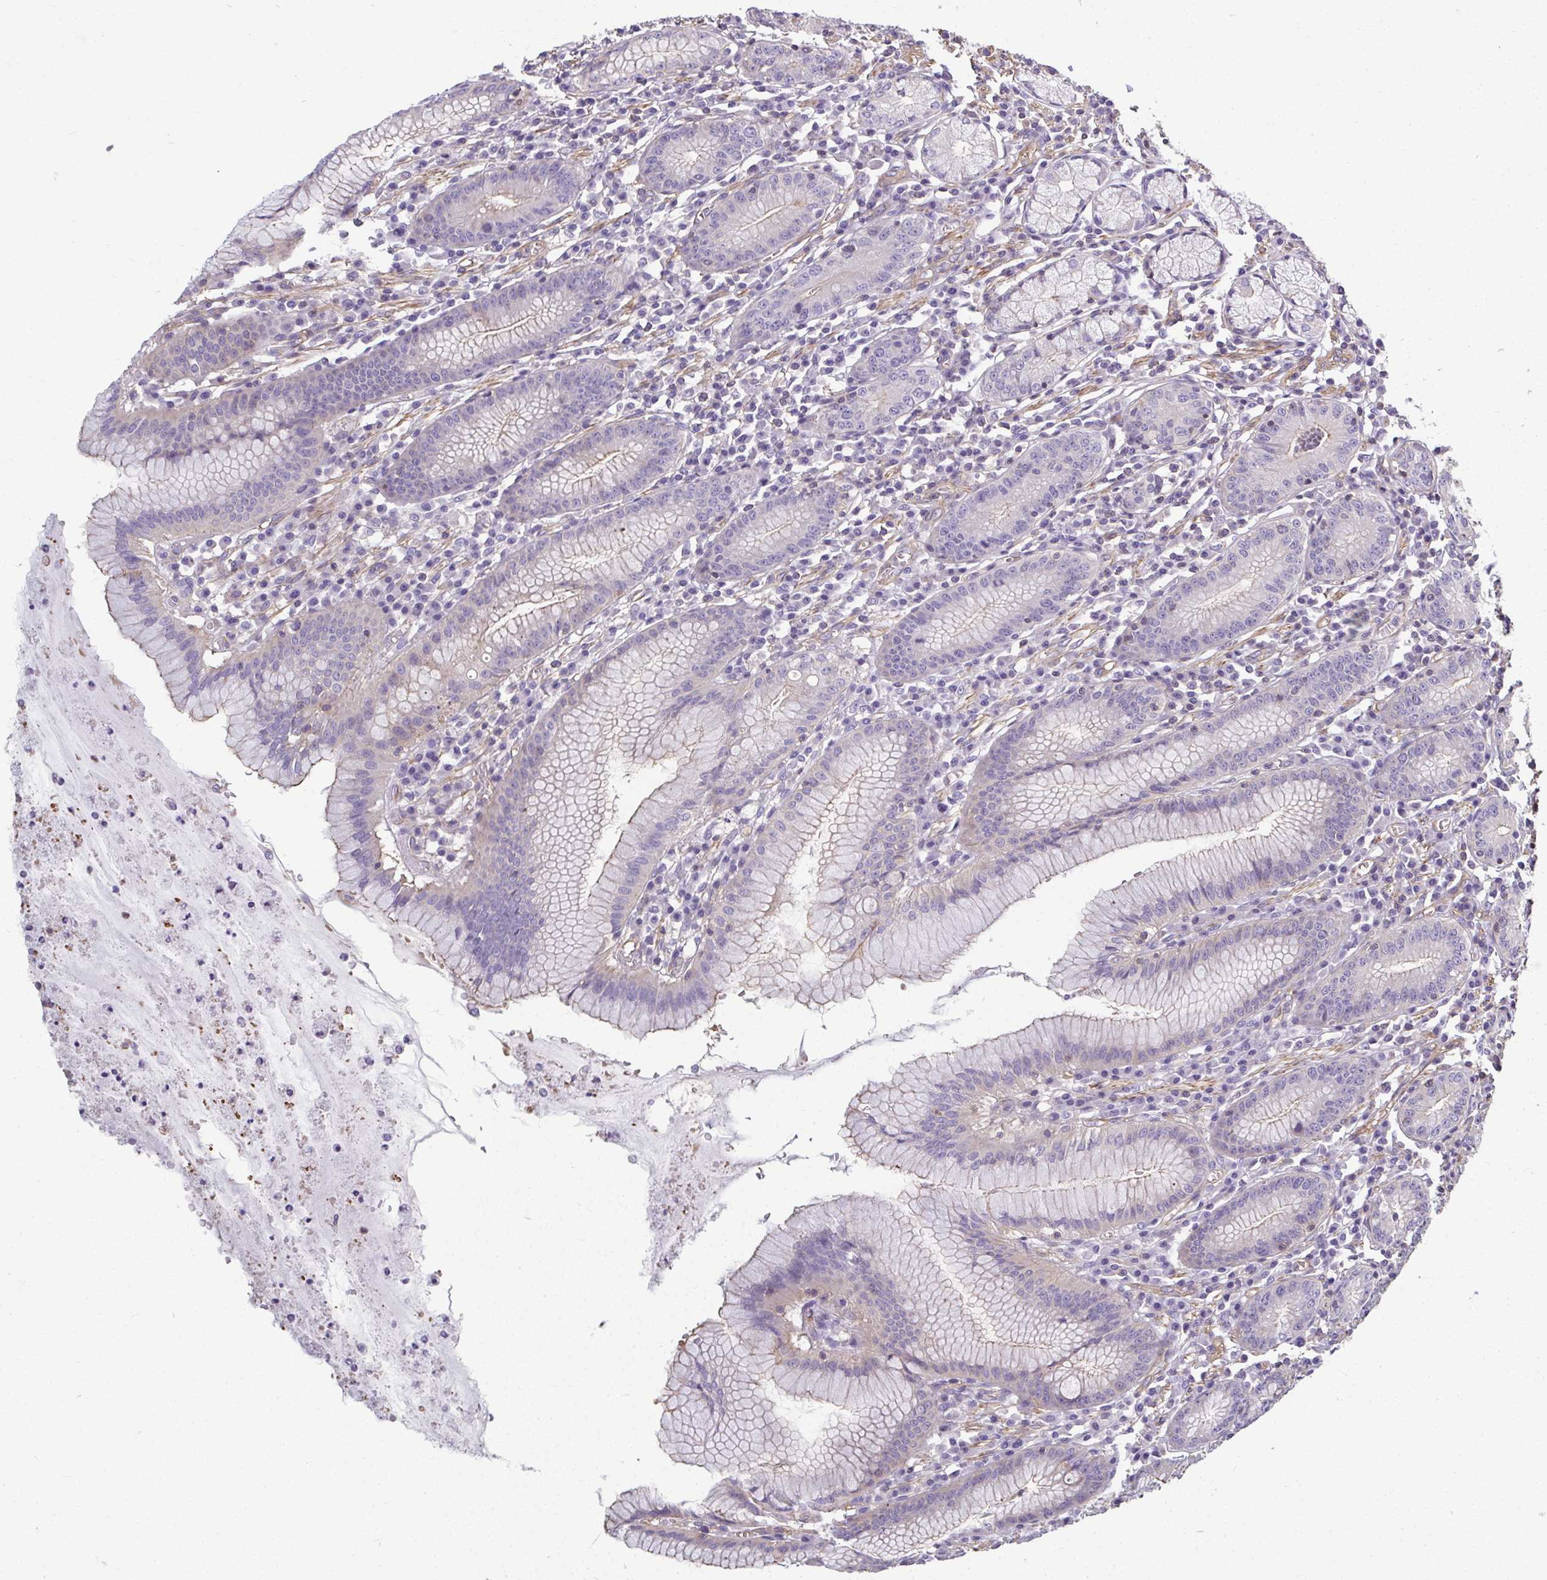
{"staining": {"intensity": "weak", "quantity": "<25%", "location": "cytoplasmic/membranous"}, "tissue": "stomach", "cell_type": "Glandular cells", "image_type": "normal", "snomed": [{"axis": "morphology", "description": "Normal tissue, NOS"}, {"axis": "topography", "description": "Stomach"}], "caption": "Human stomach stained for a protein using immunohistochemistry (IHC) demonstrates no expression in glandular cells.", "gene": "MYL1", "patient": {"sex": "male", "age": 55}}